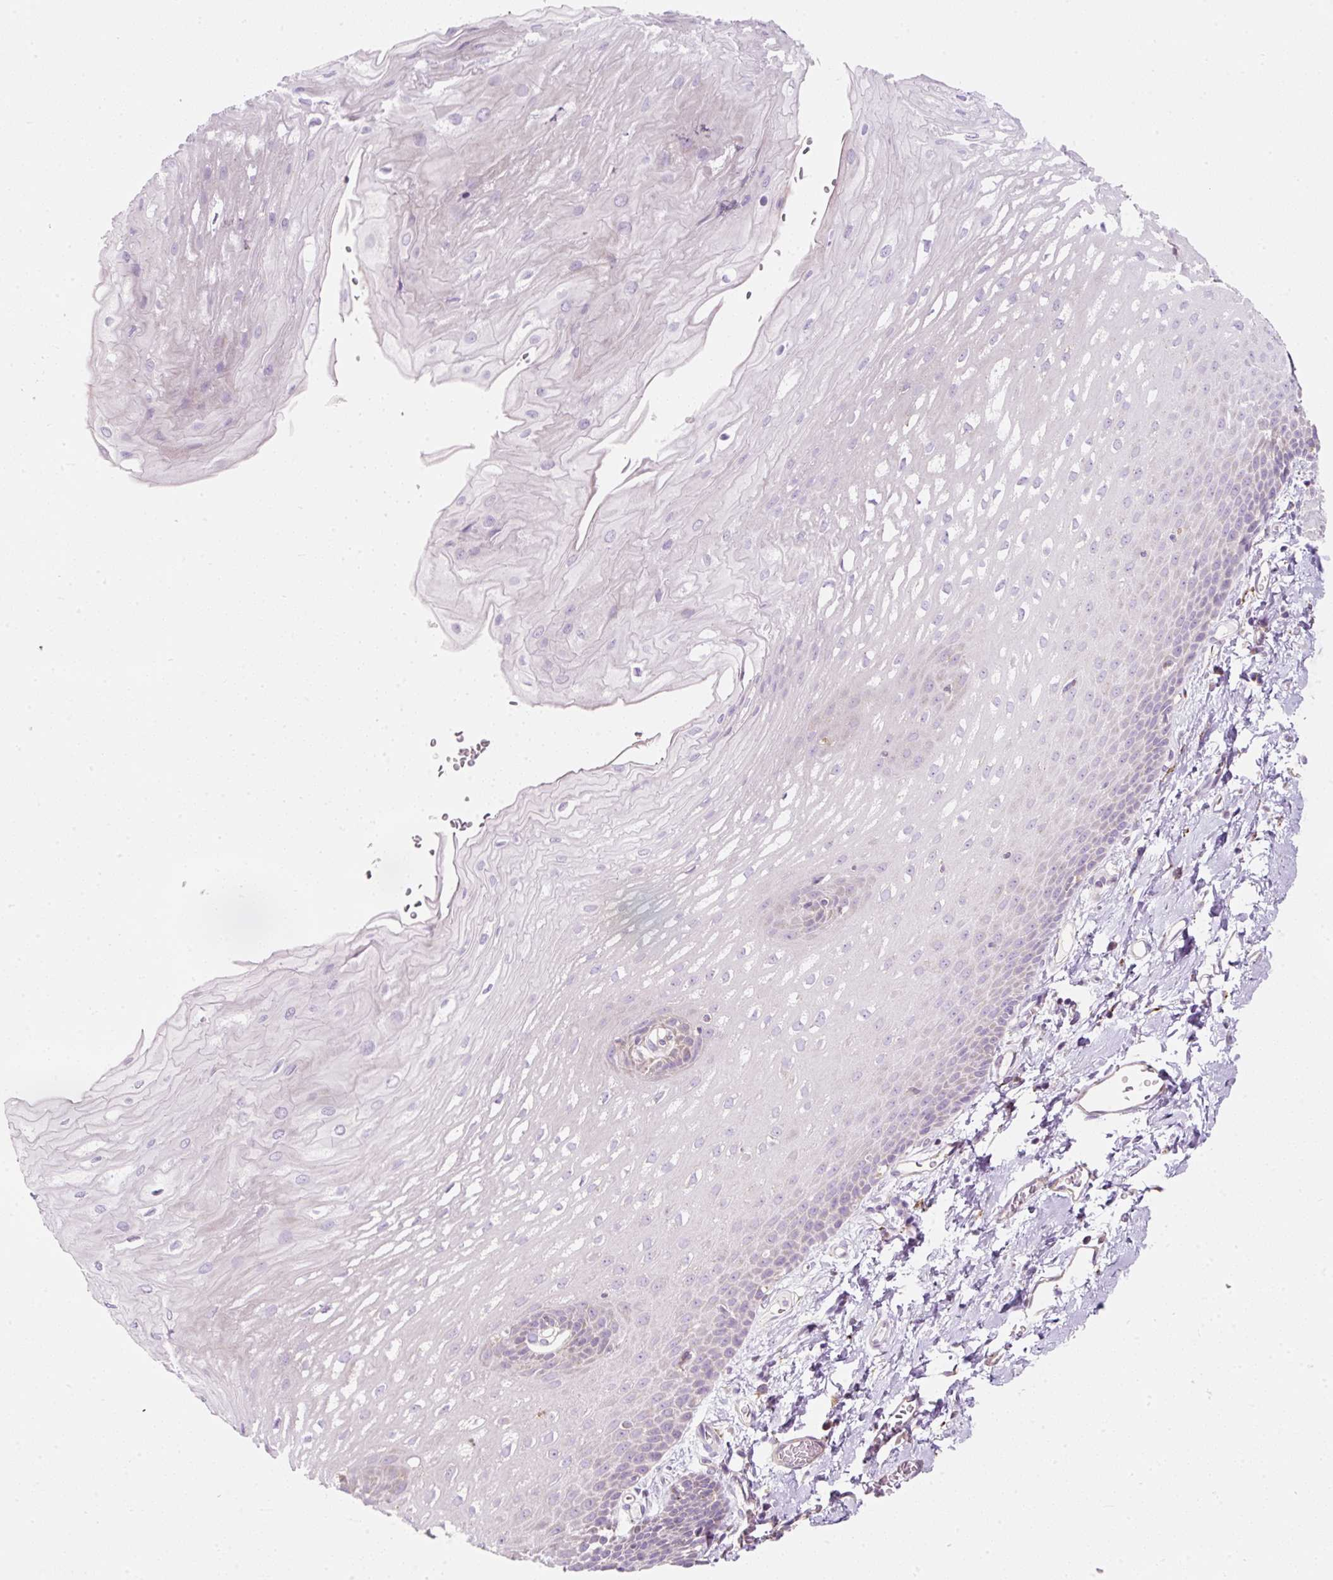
{"staining": {"intensity": "moderate", "quantity": "<25%", "location": "cytoplasmic/membranous"}, "tissue": "esophagus", "cell_type": "Squamous epithelial cells", "image_type": "normal", "snomed": [{"axis": "morphology", "description": "Normal tissue, NOS"}, {"axis": "topography", "description": "Esophagus"}], "caption": "Squamous epithelial cells demonstrate low levels of moderate cytoplasmic/membranous expression in approximately <25% of cells in benign esophagus.", "gene": "ERAP2", "patient": {"sex": "male", "age": 70}}